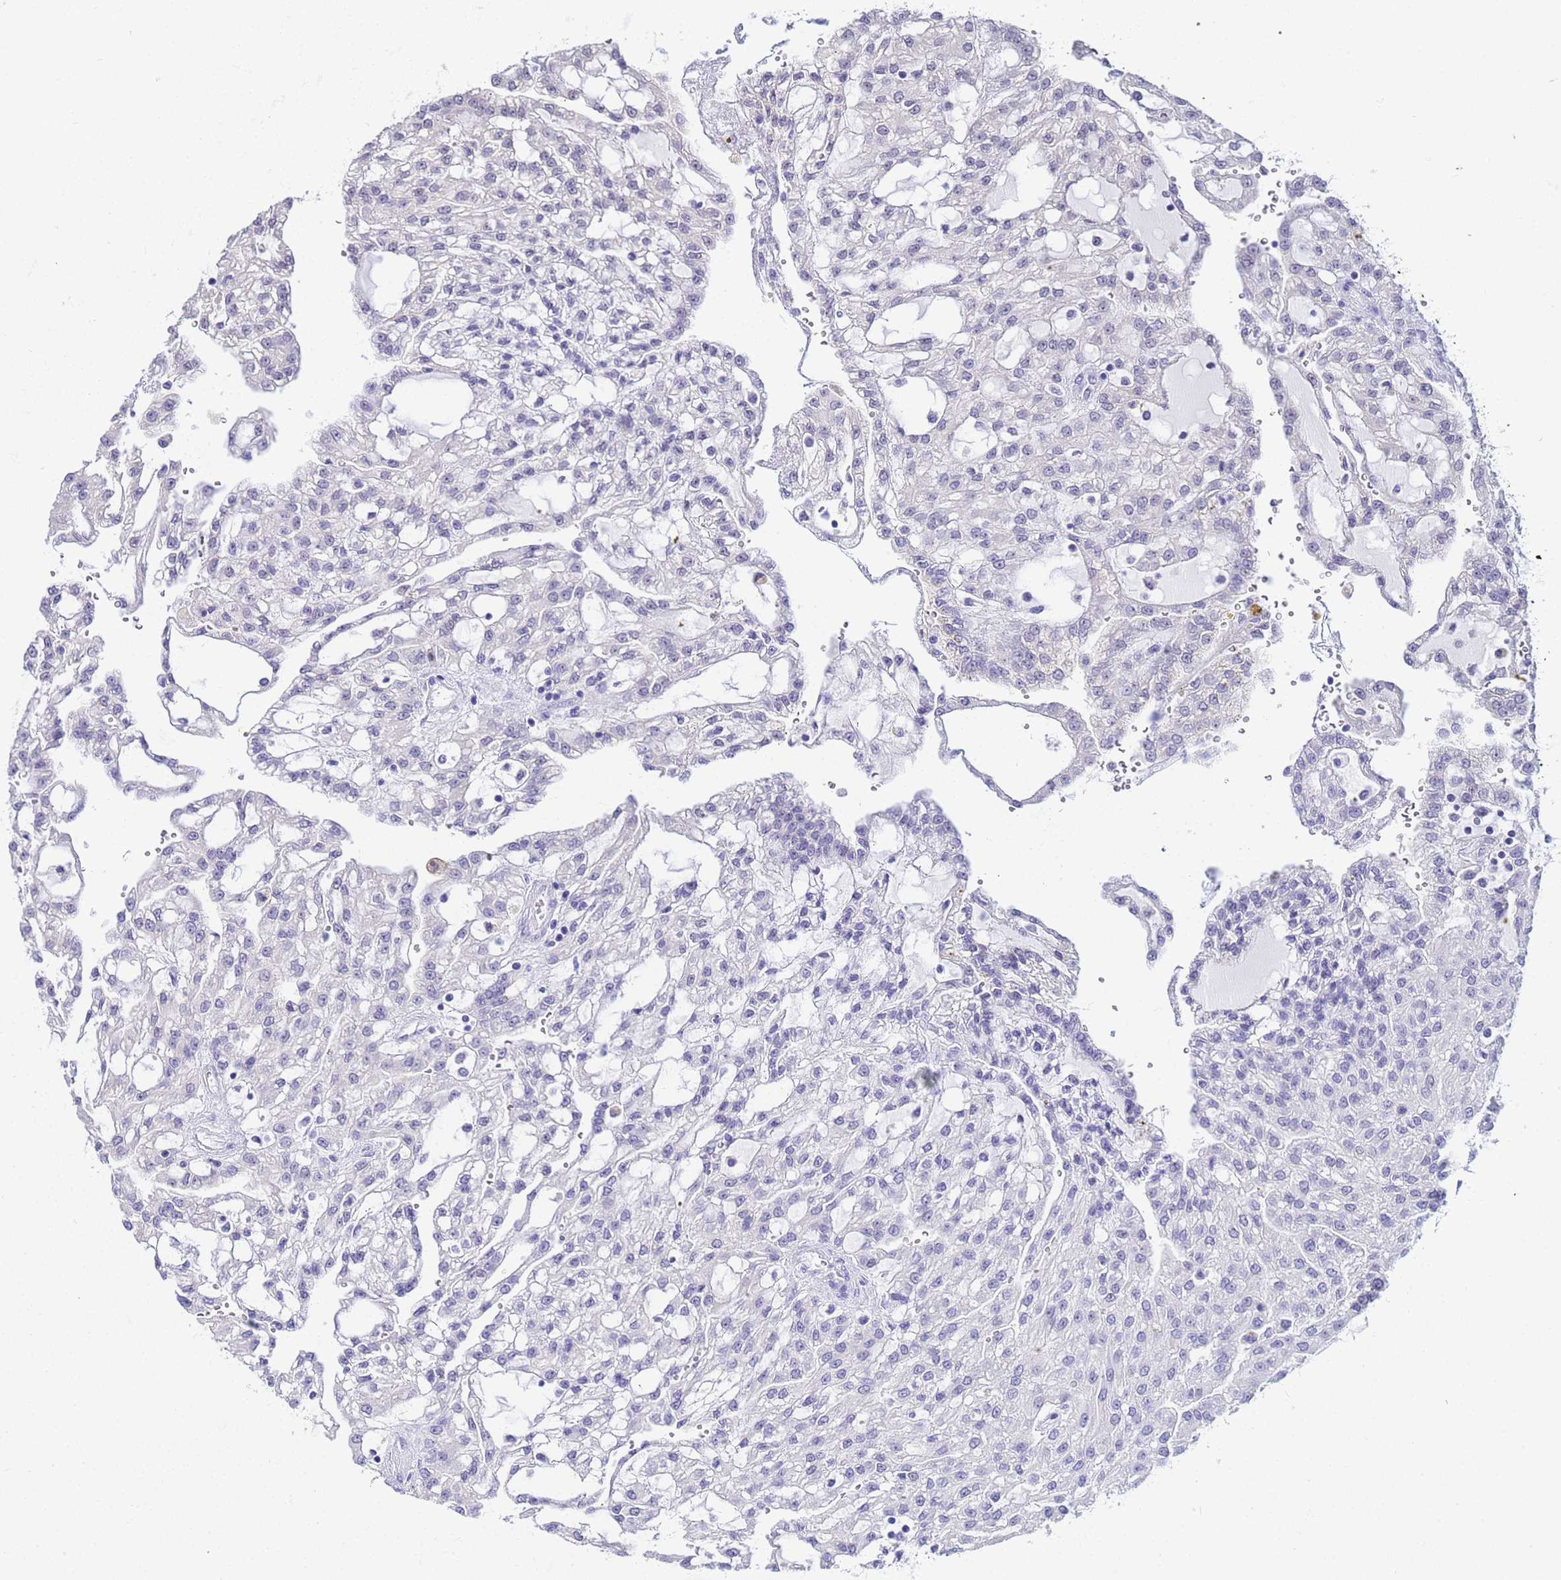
{"staining": {"intensity": "negative", "quantity": "none", "location": "none"}, "tissue": "renal cancer", "cell_type": "Tumor cells", "image_type": "cancer", "snomed": [{"axis": "morphology", "description": "Adenocarcinoma, NOS"}, {"axis": "topography", "description": "Kidney"}], "caption": "Tumor cells are negative for protein expression in human adenocarcinoma (renal).", "gene": "ACTL6B", "patient": {"sex": "male", "age": 63}}